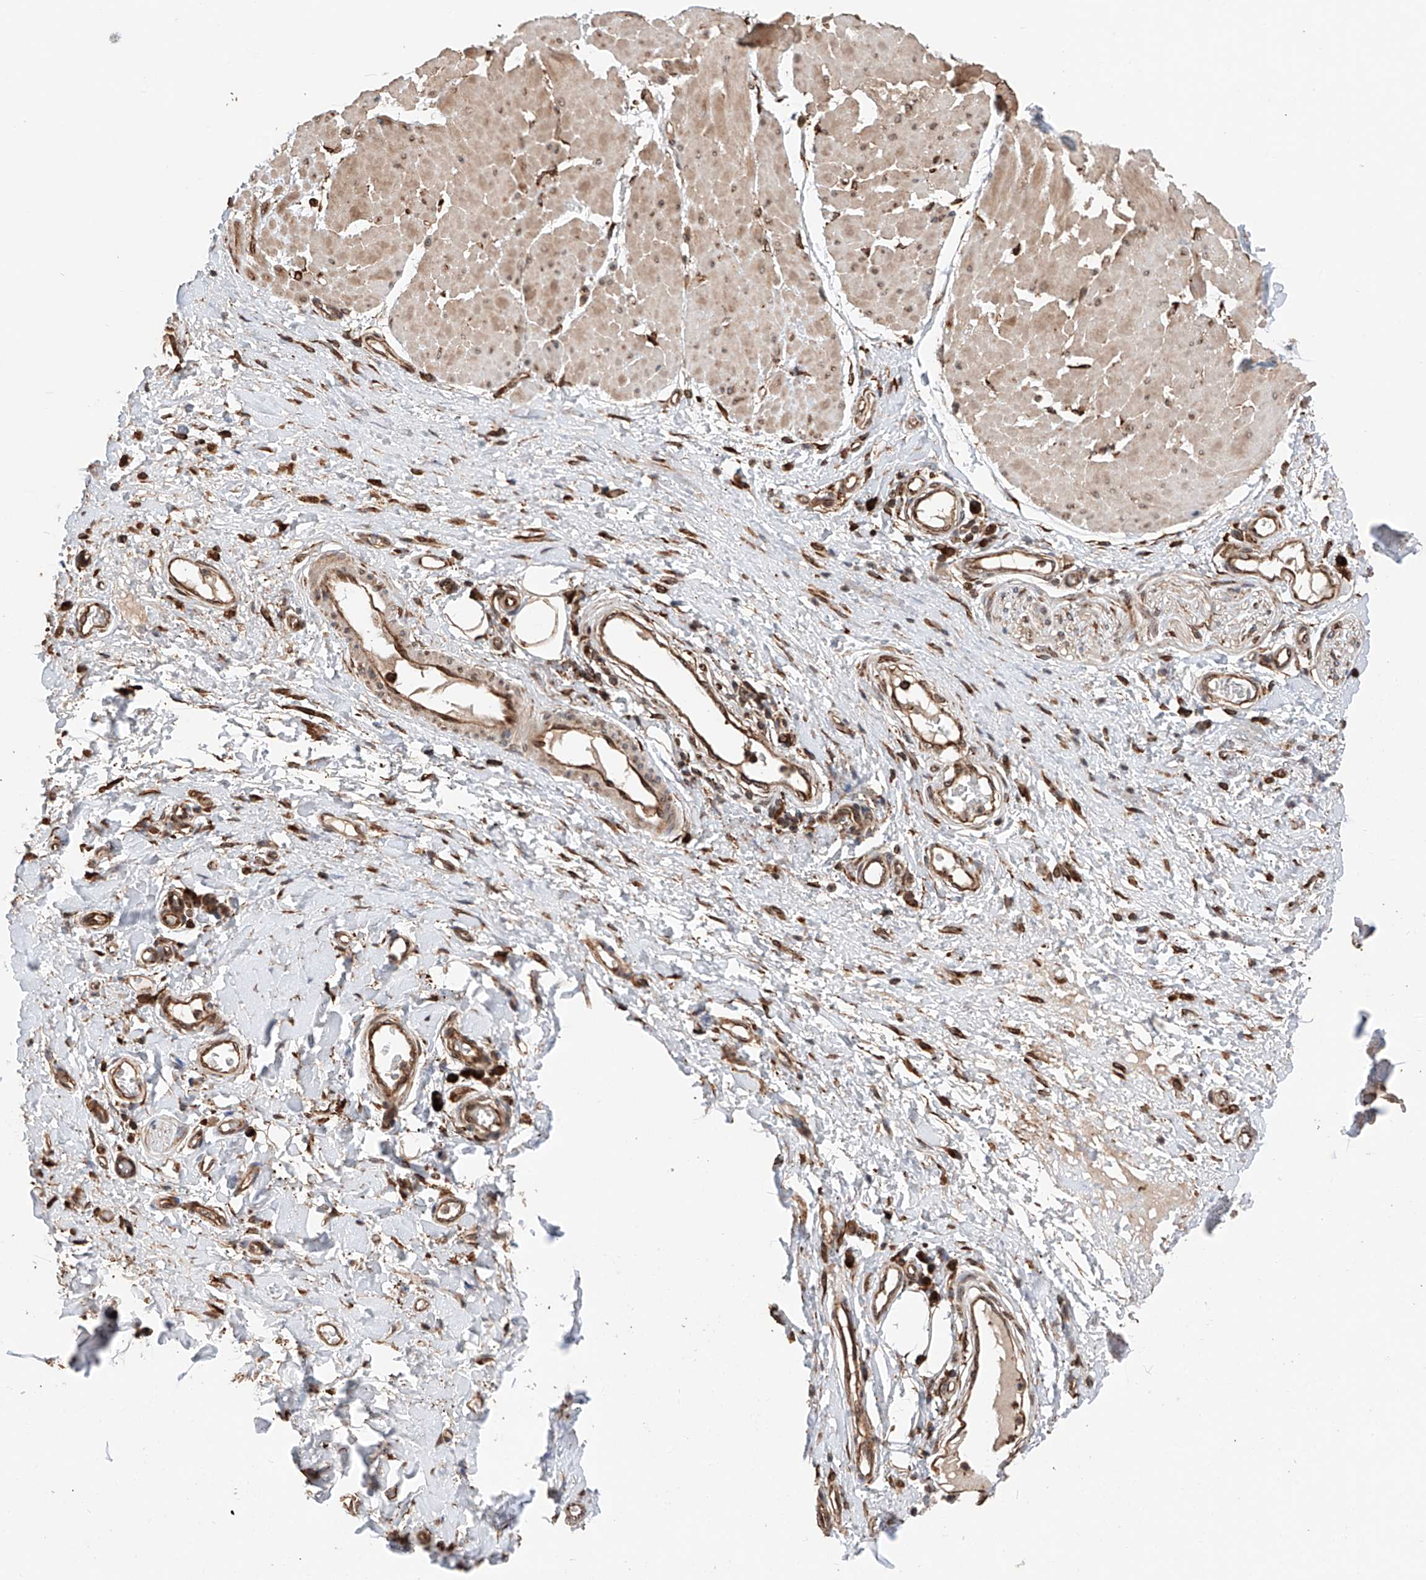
{"staining": {"intensity": "strong", "quantity": ">75%", "location": "cytoplasmic/membranous,nuclear"}, "tissue": "adipose tissue", "cell_type": "Adipocytes", "image_type": "normal", "snomed": [{"axis": "morphology", "description": "Normal tissue, NOS"}, {"axis": "morphology", "description": "Adenocarcinoma, NOS"}, {"axis": "topography", "description": "Esophagus"}, {"axis": "topography", "description": "Stomach, upper"}, {"axis": "topography", "description": "Peripheral nerve tissue"}], "caption": "Human adipose tissue stained with a protein marker reveals strong staining in adipocytes.", "gene": "DNAH8", "patient": {"sex": "male", "age": 62}}